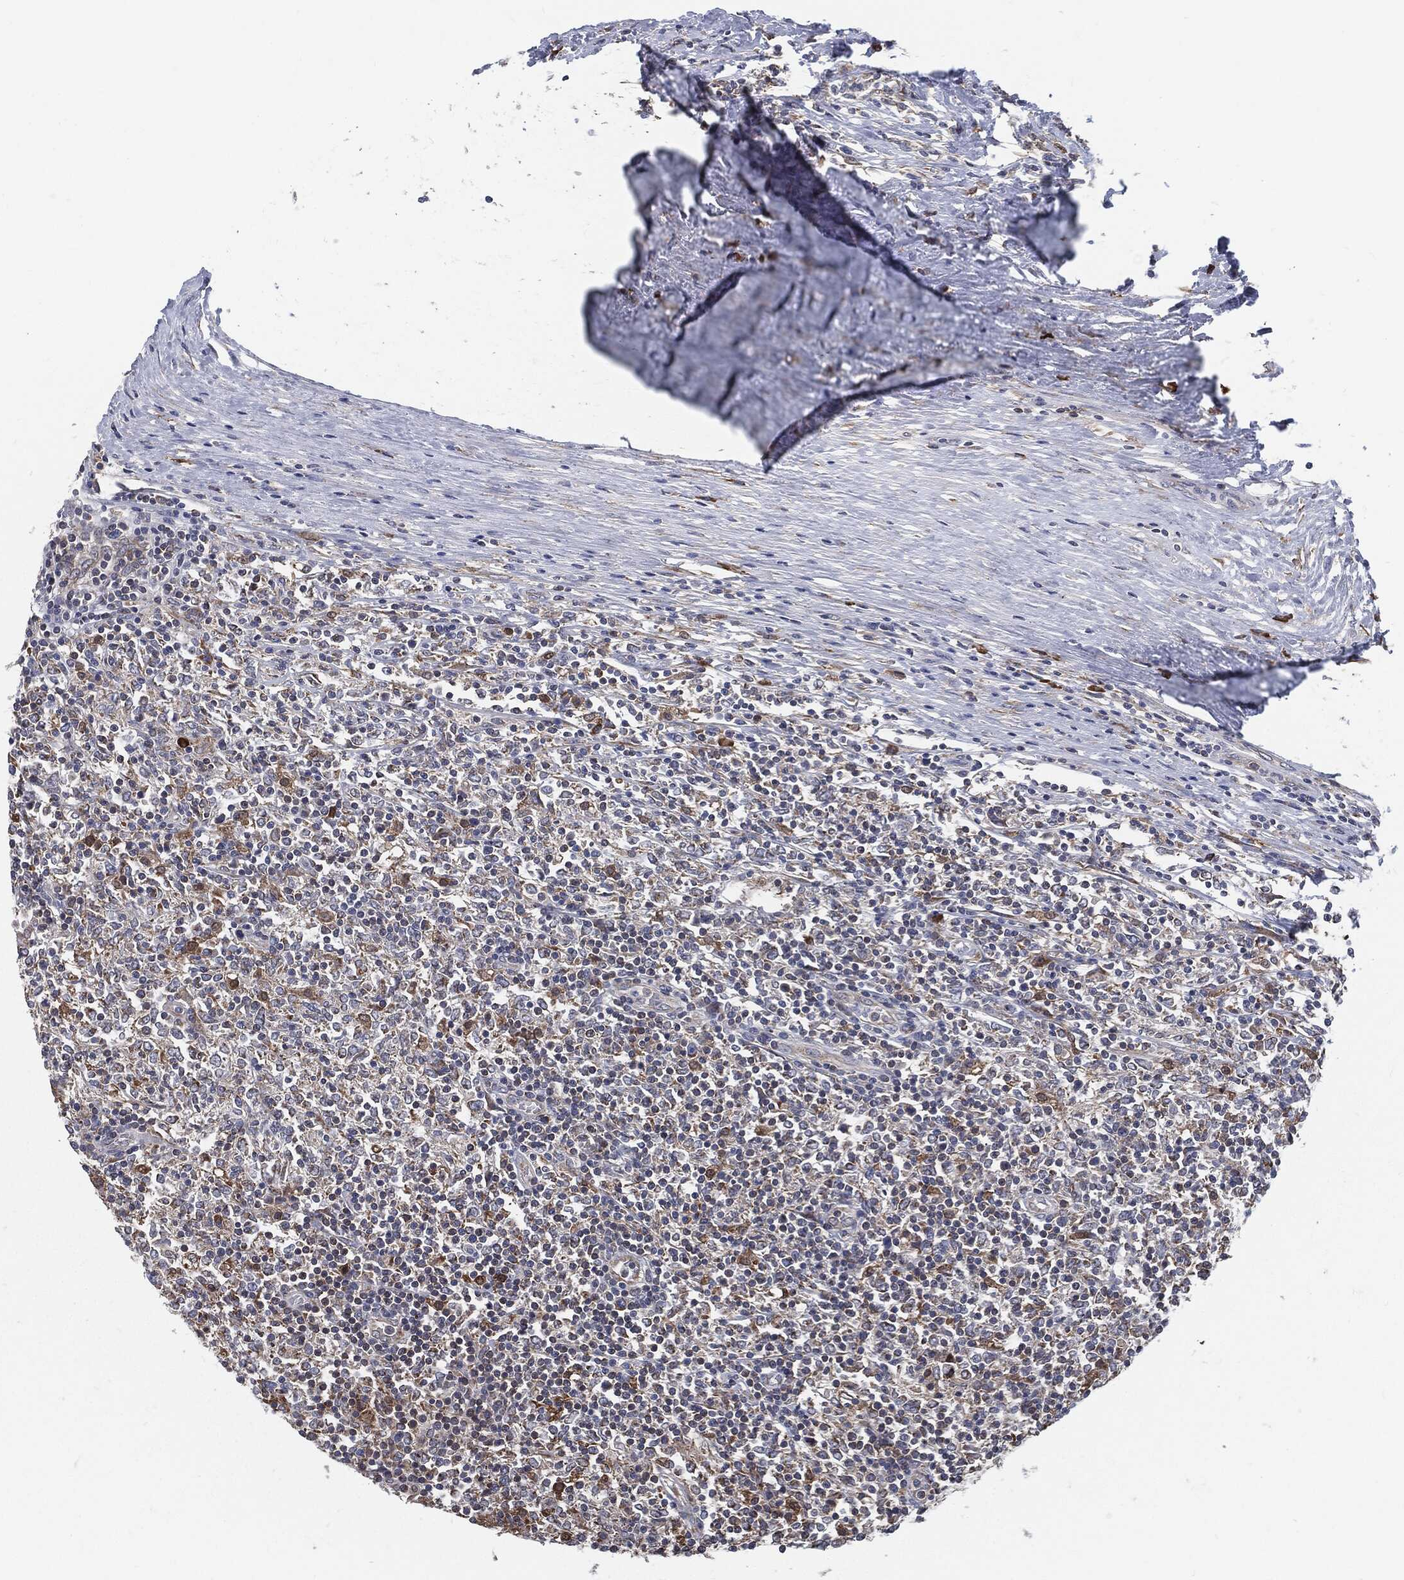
{"staining": {"intensity": "moderate", "quantity": "<25%", "location": "cytoplasmic/membranous"}, "tissue": "lymphoma", "cell_type": "Tumor cells", "image_type": "cancer", "snomed": [{"axis": "morphology", "description": "Malignant lymphoma, non-Hodgkin's type, High grade"}, {"axis": "topography", "description": "Lymph node"}], "caption": "Immunohistochemical staining of lymphoma exhibits moderate cytoplasmic/membranous protein positivity in about <25% of tumor cells. (brown staining indicates protein expression, while blue staining denotes nuclei).", "gene": "PRDX4", "patient": {"sex": "female", "age": 84}}